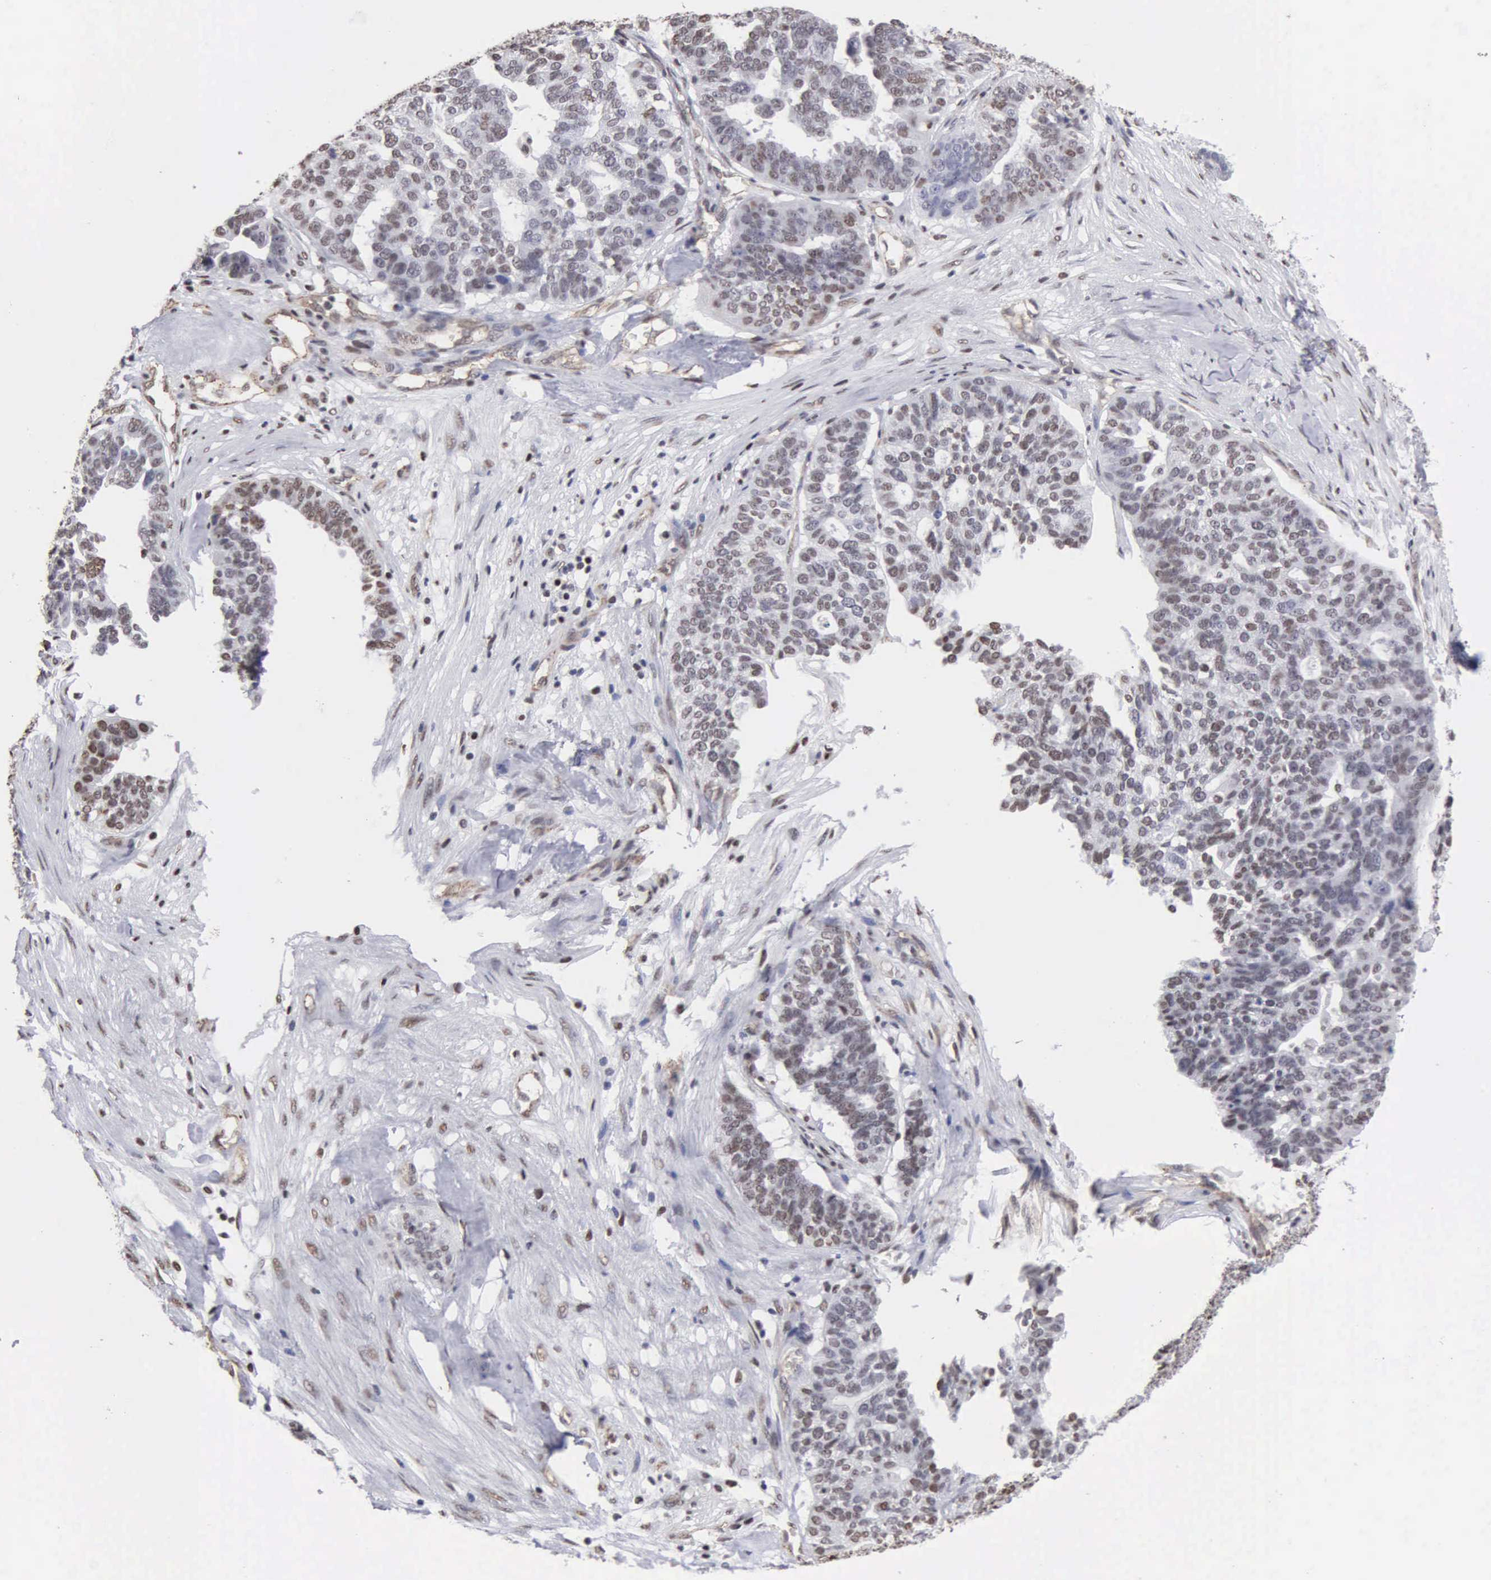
{"staining": {"intensity": "weak", "quantity": "<25%", "location": "nuclear"}, "tissue": "ovarian cancer", "cell_type": "Tumor cells", "image_type": "cancer", "snomed": [{"axis": "morphology", "description": "Cystadenocarcinoma, serous, NOS"}, {"axis": "topography", "description": "Ovary"}], "caption": "Human ovarian cancer (serous cystadenocarcinoma) stained for a protein using IHC displays no positivity in tumor cells.", "gene": "CCNG1", "patient": {"sex": "female", "age": 59}}